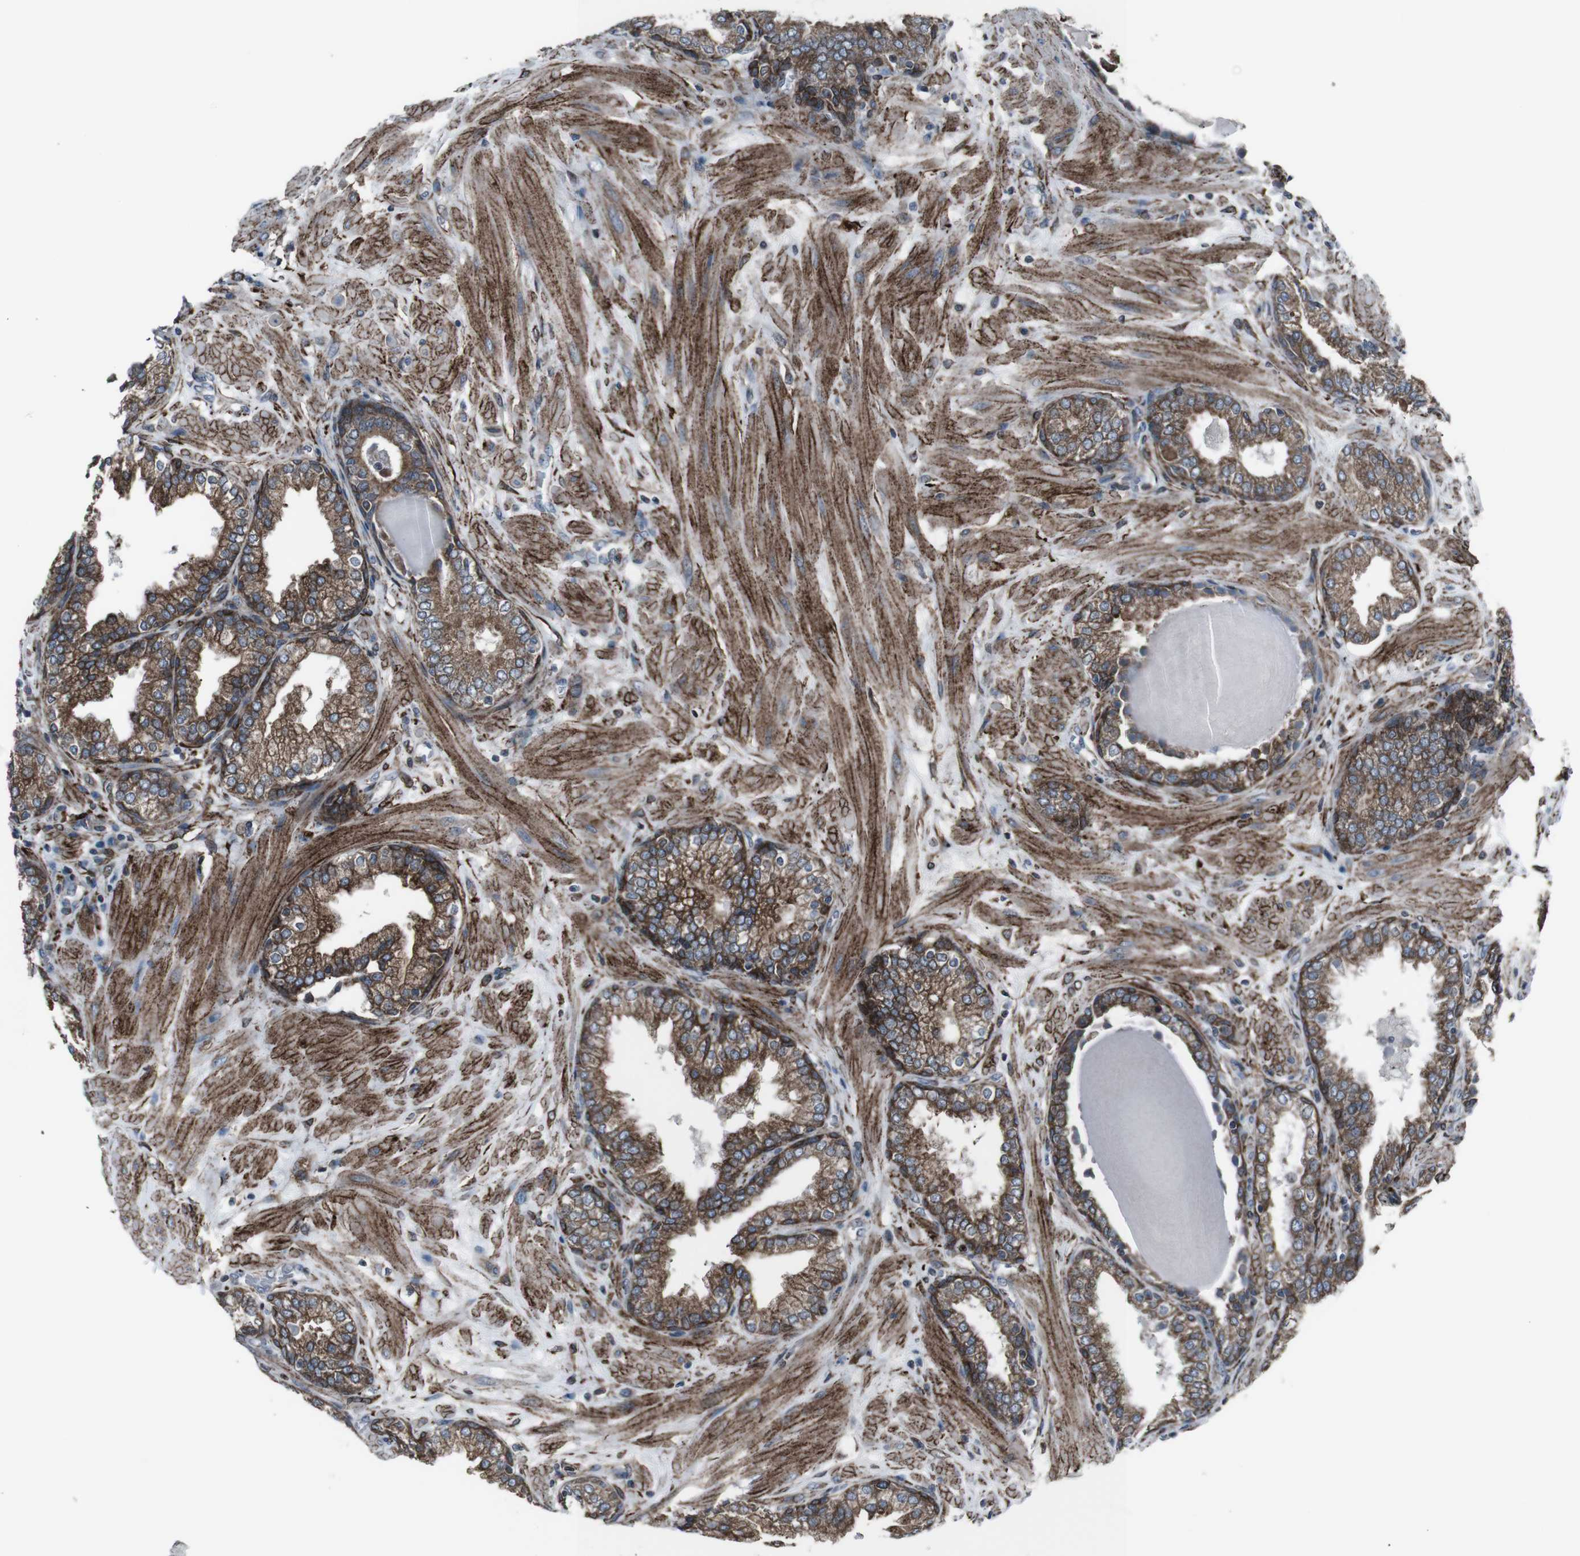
{"staining": {"intensity": "moderate", "quantity": ">75%", "location": "cytoplasmic/membranous"}, "tissue": "prostate", "cell_type": "Glandular cells", "image_type": "normal", "snomed": [{"axis": "morphology", "description": "Normal tissue, NOS"}, {"axis": "topography", "description": "Prostate"}], "caption": "An immunohistochemistry image of unremarkable tissue is shown. Protein staining in brown labels moderate cytoplasmic/membranous positivity in prostate within glandular cells.", "gene": "LNPK", "patient": {"sex": "male", "age": 51}}